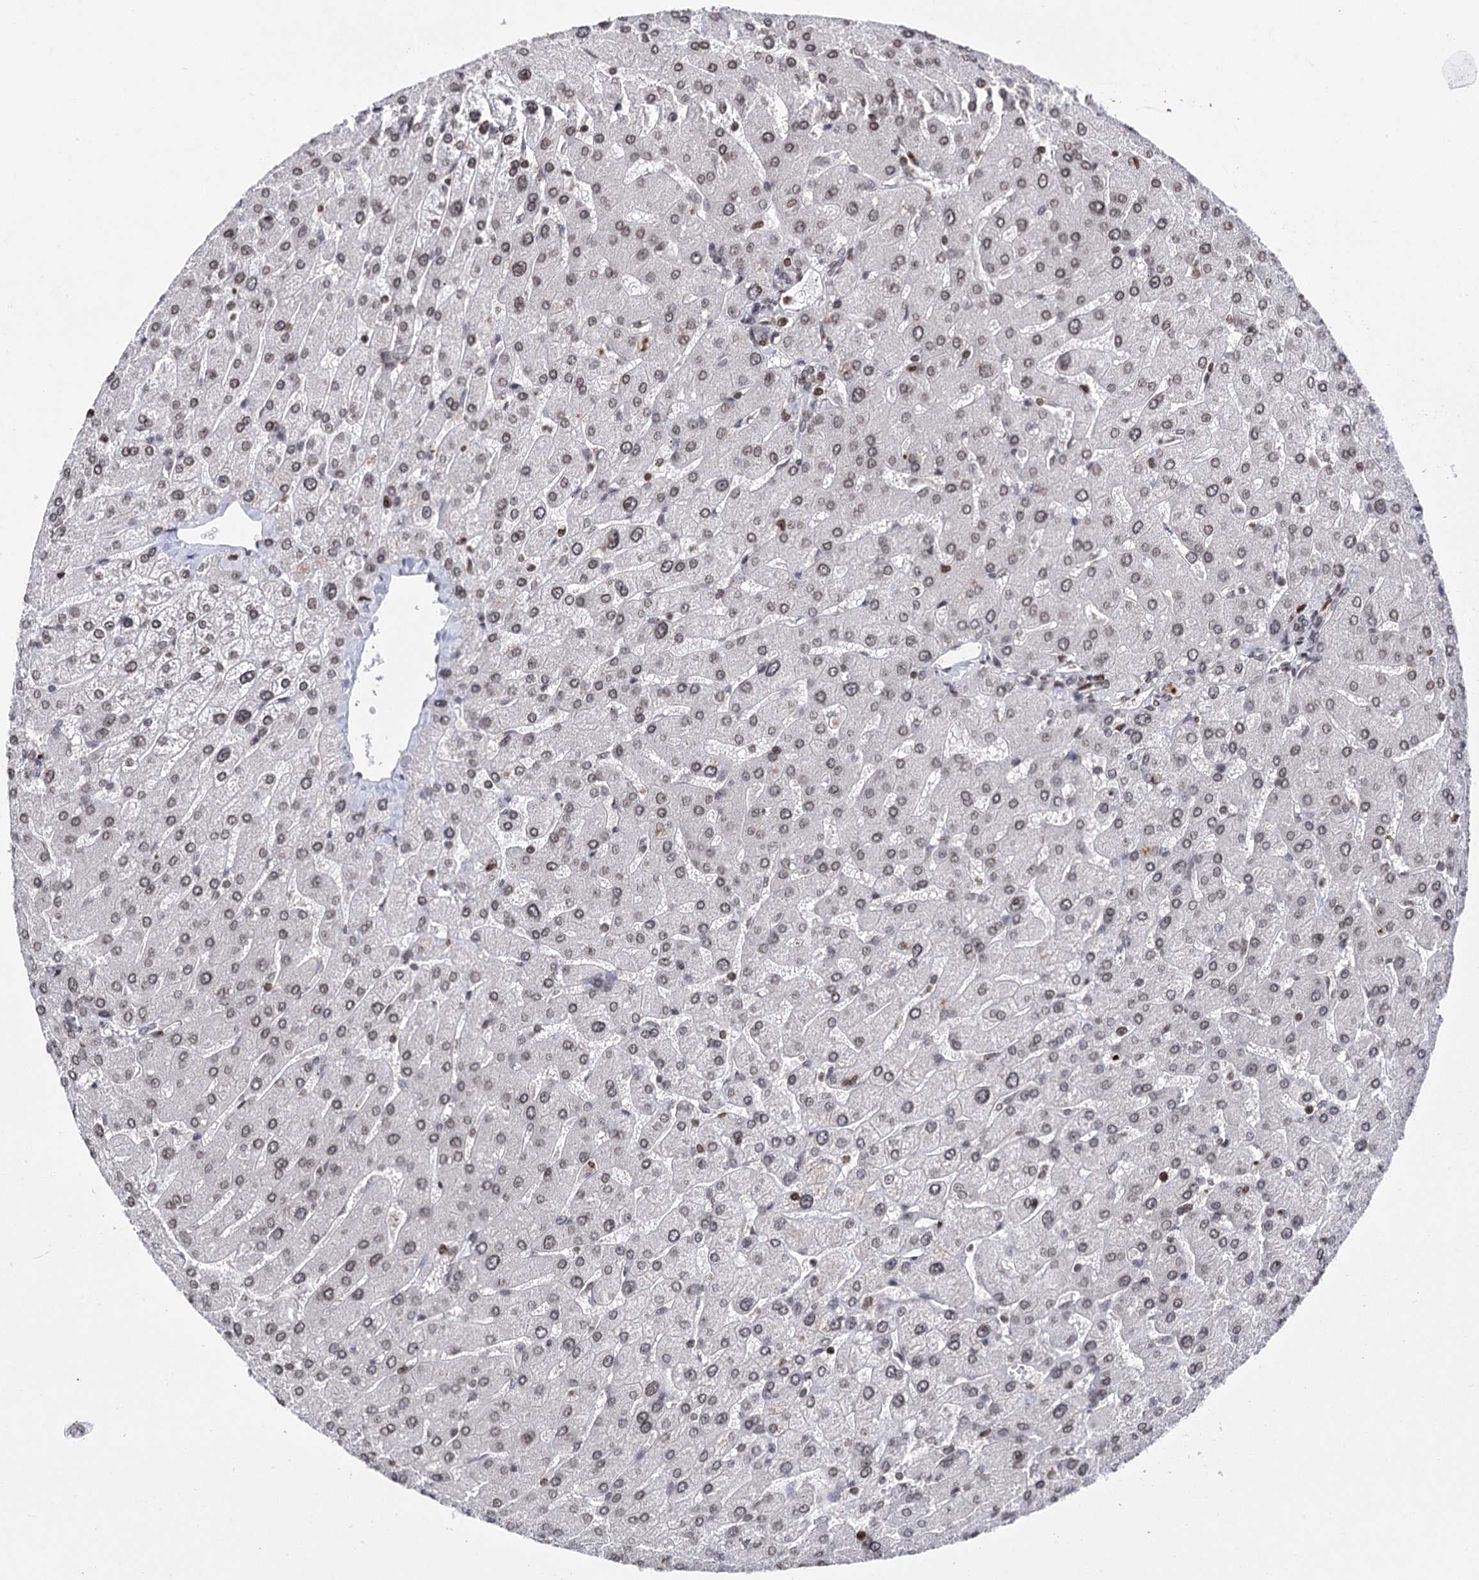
{"staining": {"intensity": "weak", "quantity": "25%-75%", "location": "nuclear"}, "tissue": "liver", "cell_type": "Cholangiocytes", "image_type": "normal", "snomed": [{"axis": "morphology", "description": "Normal tissue, NOS"}, {"axis": "topography", "description": "Liver"}], "caption": "Protein staining by immunohistochemistry reveals weak nuclear staining in about 25%-75% of cholangiocytes in unremarkable liver. (DAB = brown stain, brightfield microscopy at high magnification).", "gene": "CCDC77", "patient": {"sex": "male", "age": 55}}